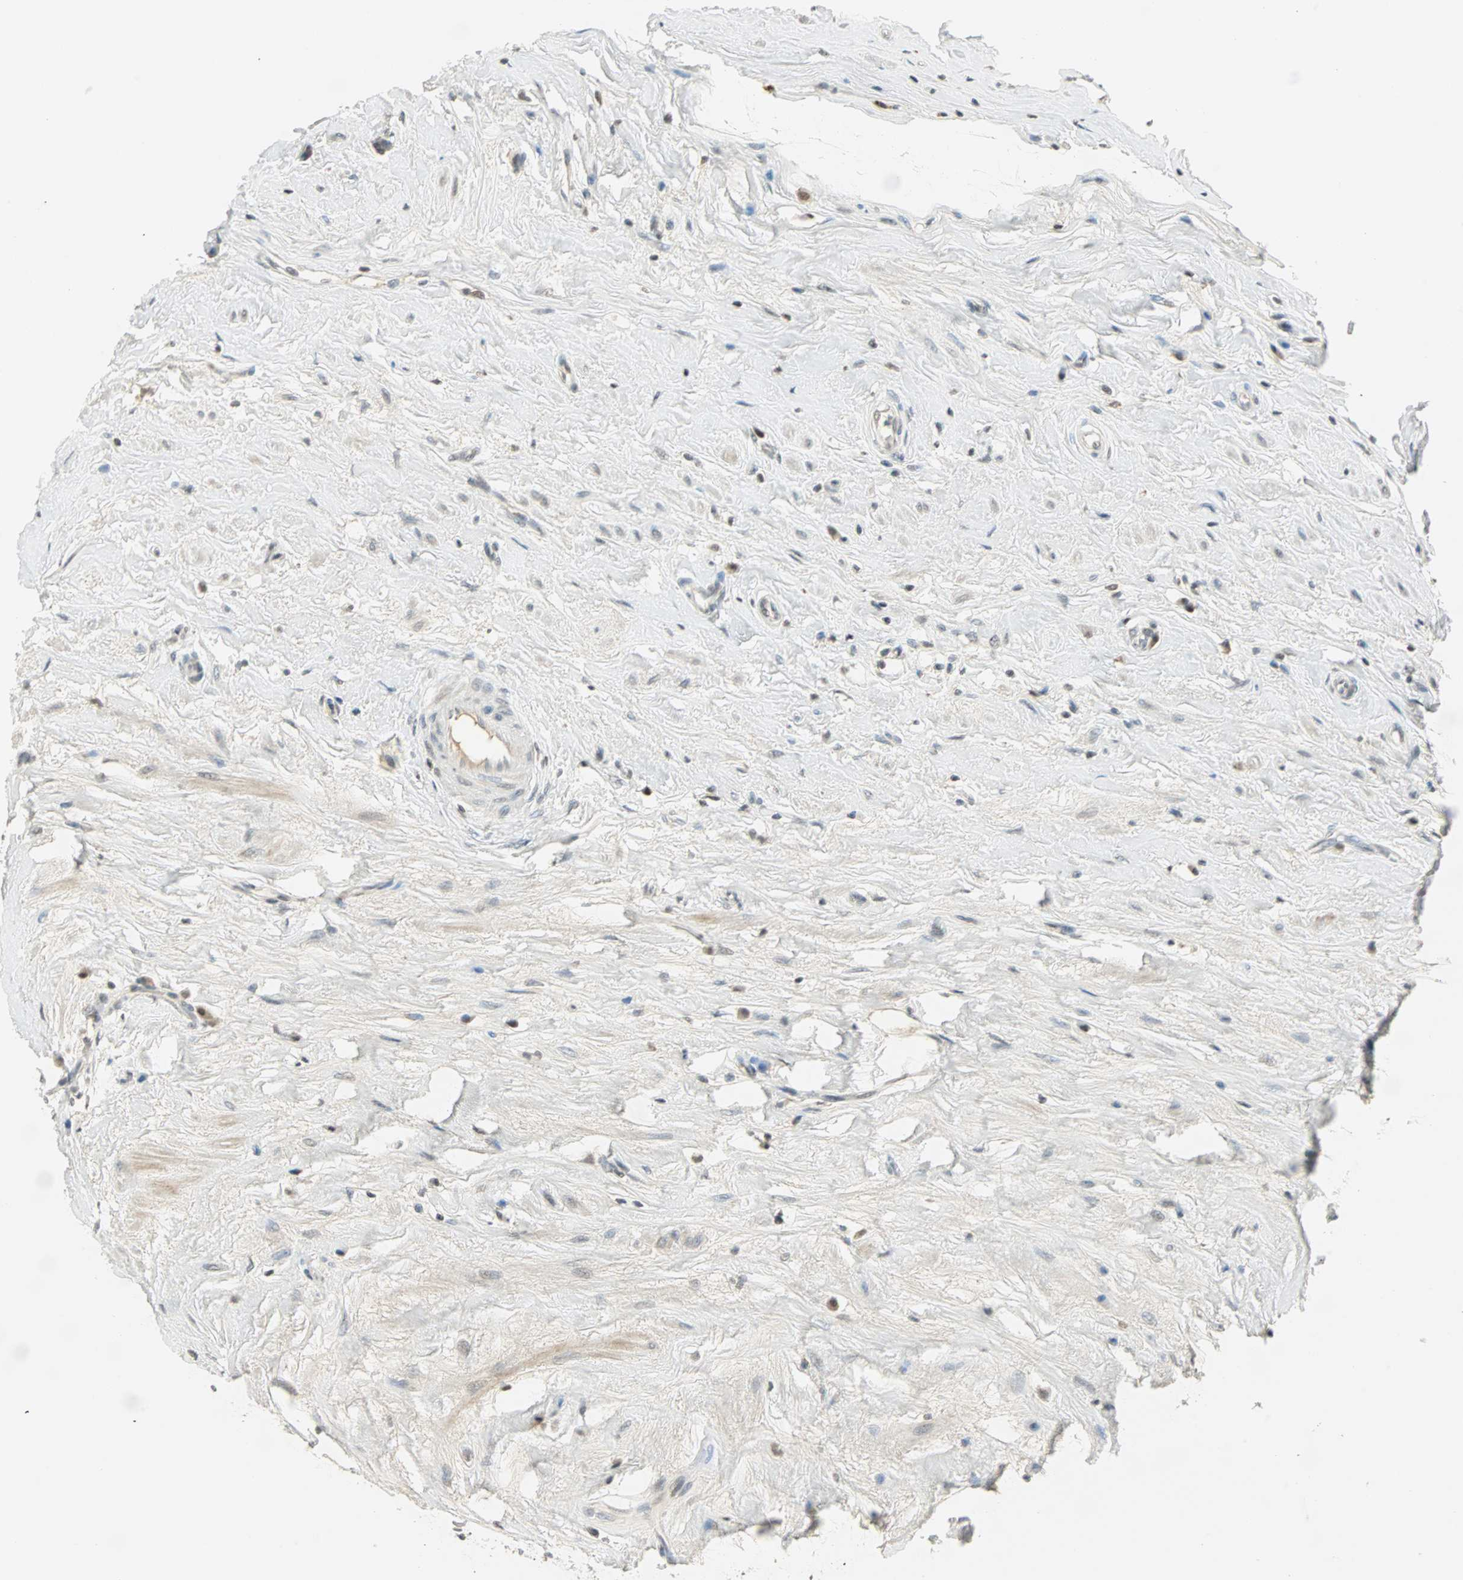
{"staining": {"intensity": "weak", "quantity": "<25%", "location": "cytoplasmic/membranous,nuclear"}, "tissue": "epididymis", "cell_type": "Glandular cells", "image_type": "normal", "snomed": [{"axis": "morphology", "description": "Normal tissue, NOS"}, {"axis": "morphology", "description": "Inflammation, NOS"}, {"axis": "topography", "description": "Epididymis"}], "caption": "Immunohistochemistry photomicrograph of benign epididymis: epididymis stained with DAB reveals no significant protein positivity in glandular cells. (Immunohistochemistry, brightfield microscopy, high magnification).", "gene": "SMAD3", "patient": {"sex": "male", "age": 84}}